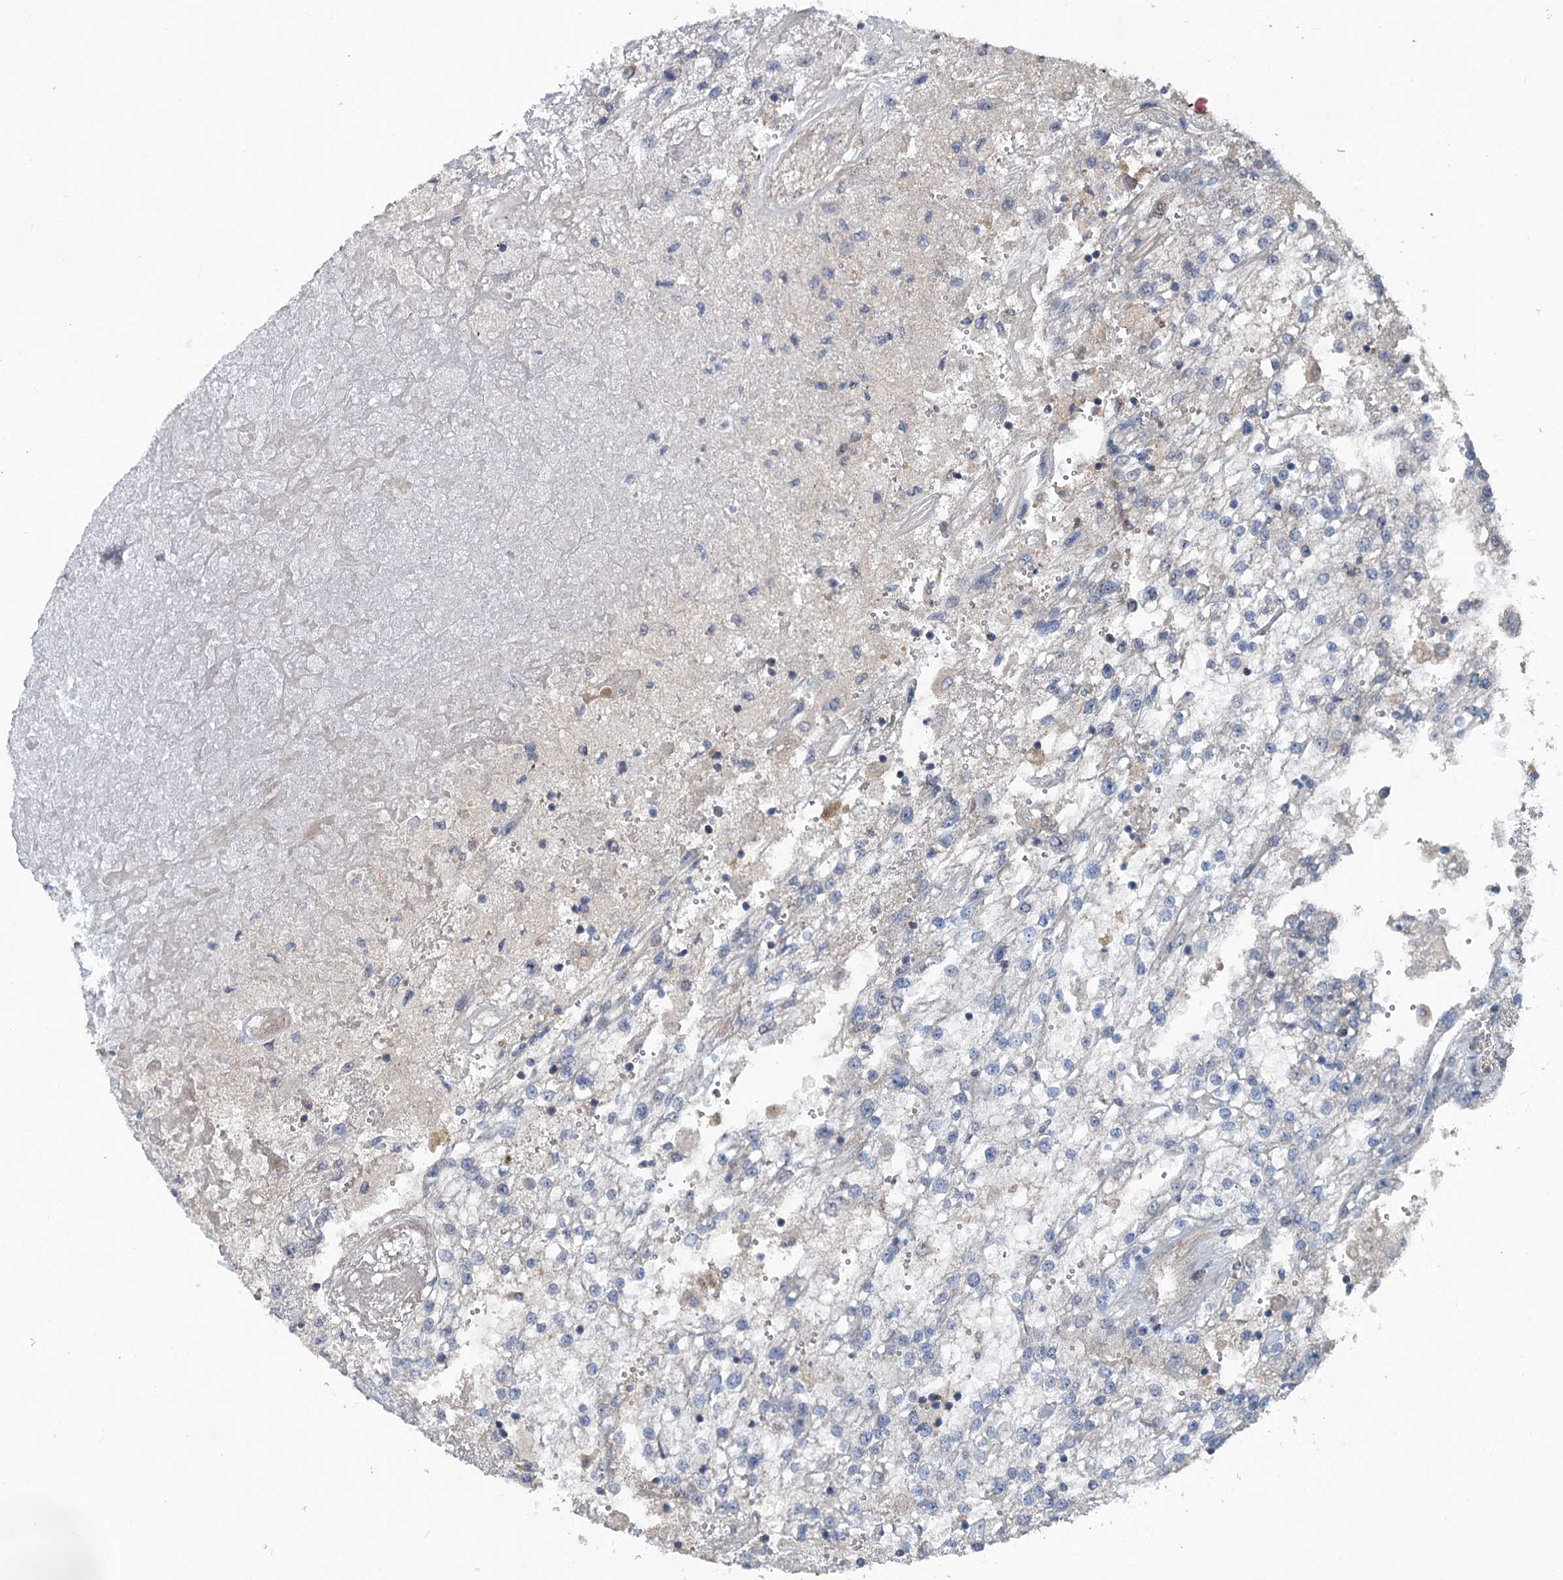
{"staining": {"intensity": "negative", "quantity": "none", "location": "none"}, "tissue": "renal cancer", "cell_type": "Tumor cells", "image_type": "cancer", "snomed": [{"axis": "morphology", "description": "Adenocarcinoma, NOS"}, {"axis": "topography", "description": "Kidney"}], "caption": "The image reveals no significant expression in tumor cells of renal cancer.", "gene": "TEDC1", "patient": {"sex": "female", "age": 52}}